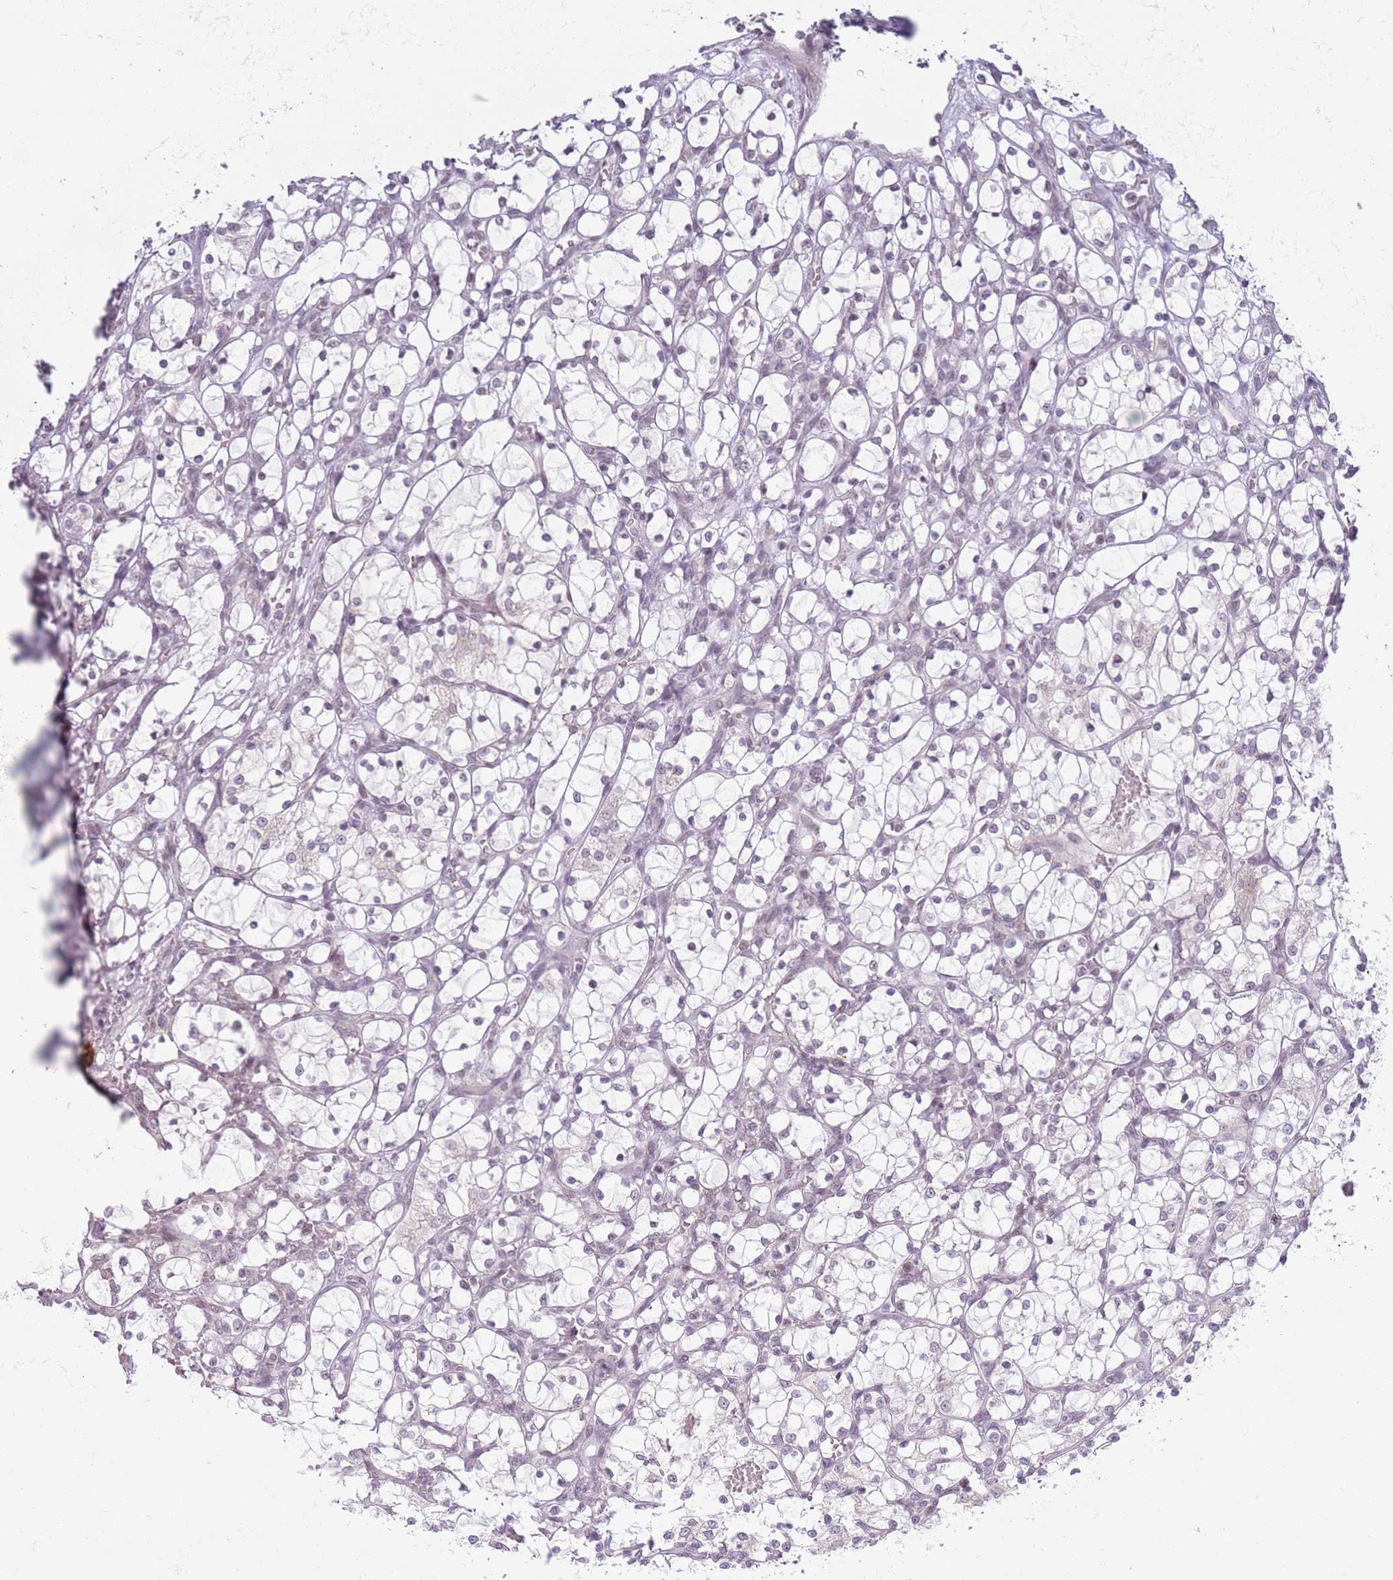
{"staining": {"intensity": "negative", "quantity": "none", "location": "none"}, "tissue": "renal cancer", "cell_type": "Tumor cells", "image_type": "cancer", "snomed": [{"axis": "morphology", "description": "Adenocarcinoma, NOS"}, {"axis": "topography", "description": "Kidney"}], "caption": "Immunohistochemistry (IHC) micrograph of renal adenocarcinoma stained for a protein (brown), which displays no positivity in tumor cells.", "gene": "MRPL34", "patient": {"sex": "female", "age": 69}}